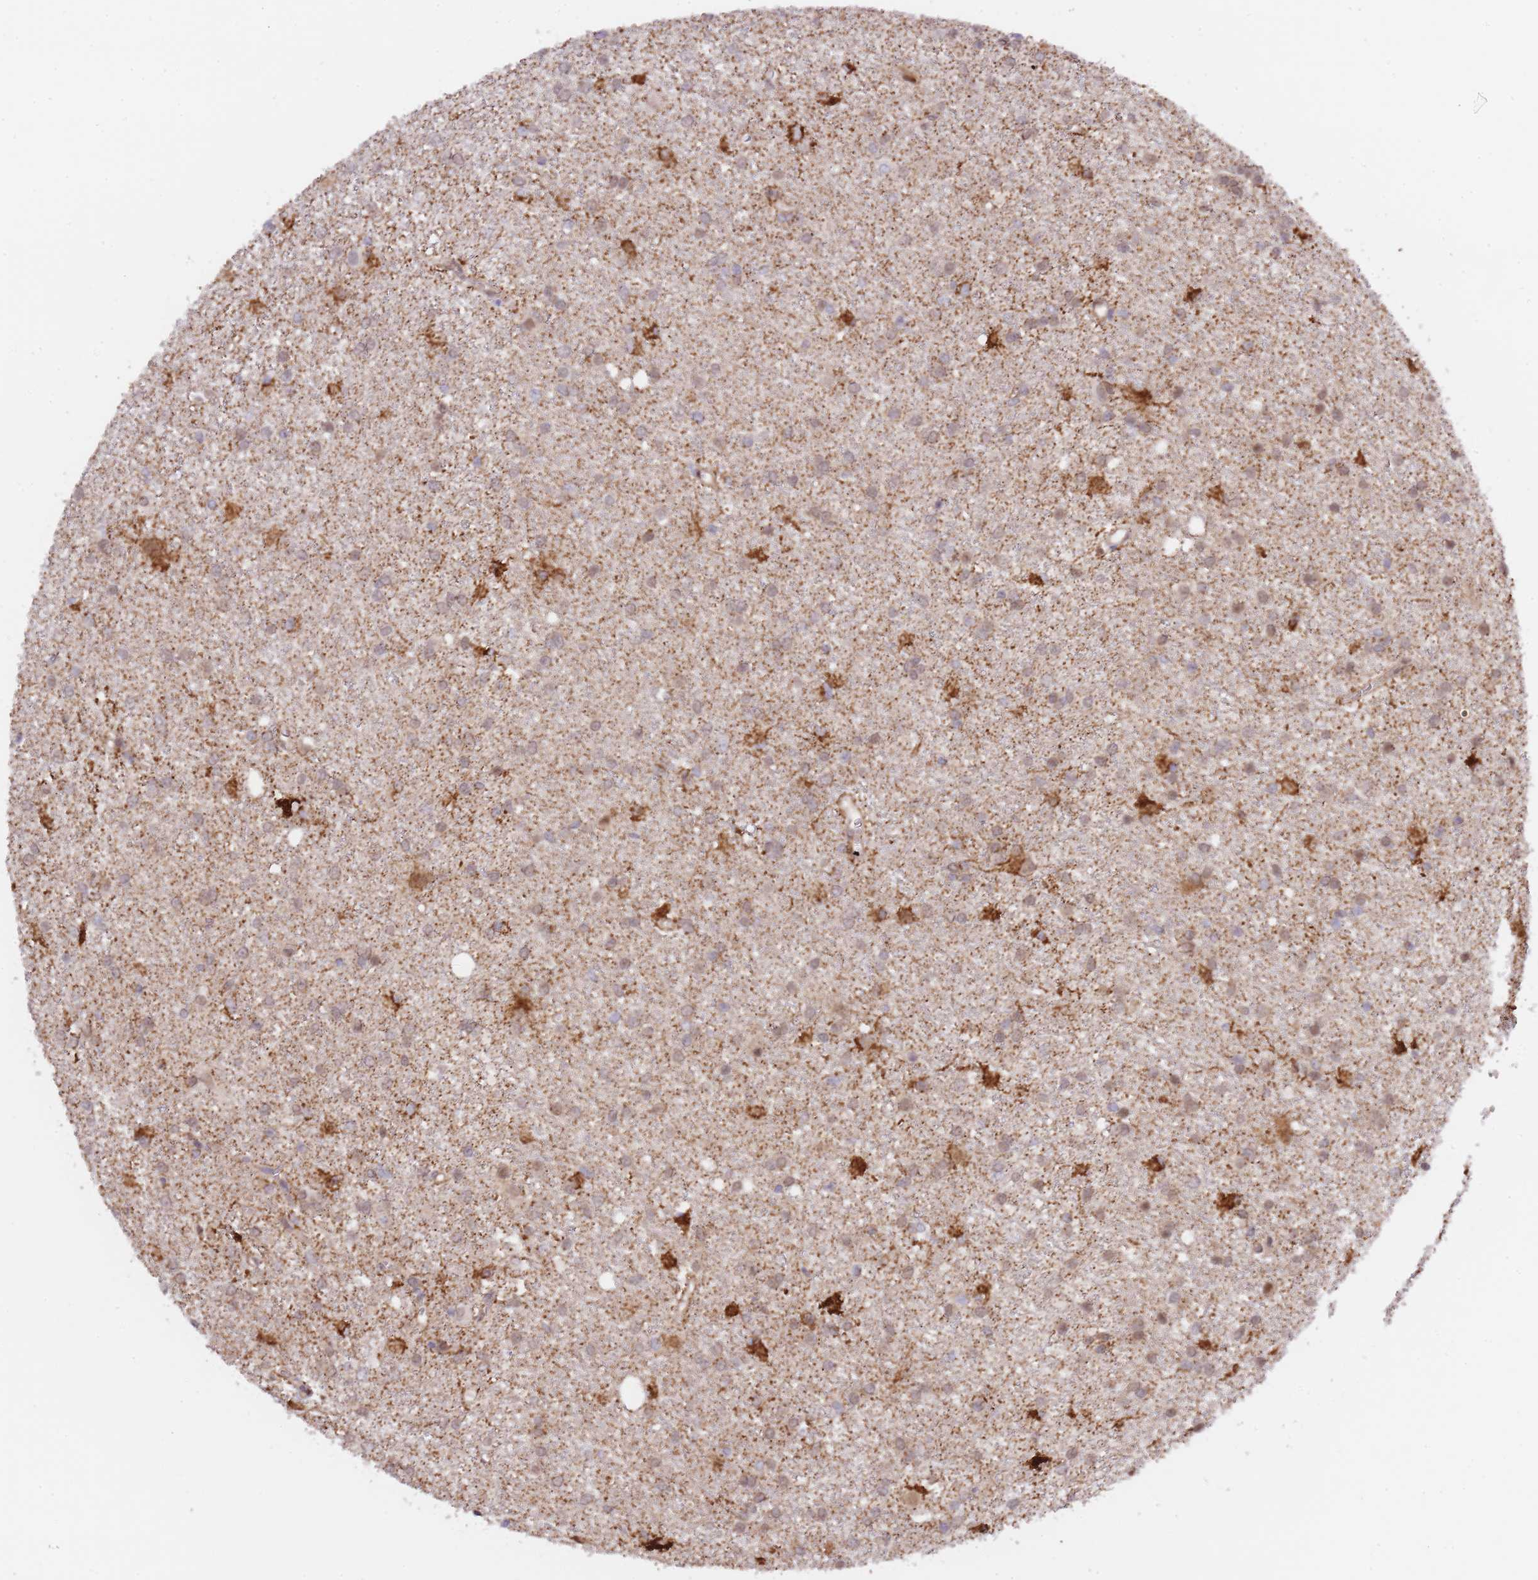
{"staining": {"intensity": "negative", "quantity": "none", "location": "none"}, "tissue": "glioma", "cell_type": "Tumor cells", "image_type": "cancer", "snomed": [{"axis": "morphology", "description": "Glioma, malignant, High grade"}, {"axis": "topography", "description": "Brain"}], "caption": "High power microscopy micrograph of an immunohistochemistry image of glioma, revealing no significant expression in tumor cells.", "gene": "NSFL1C", "patient": {"sex": "female", "age": 50}}